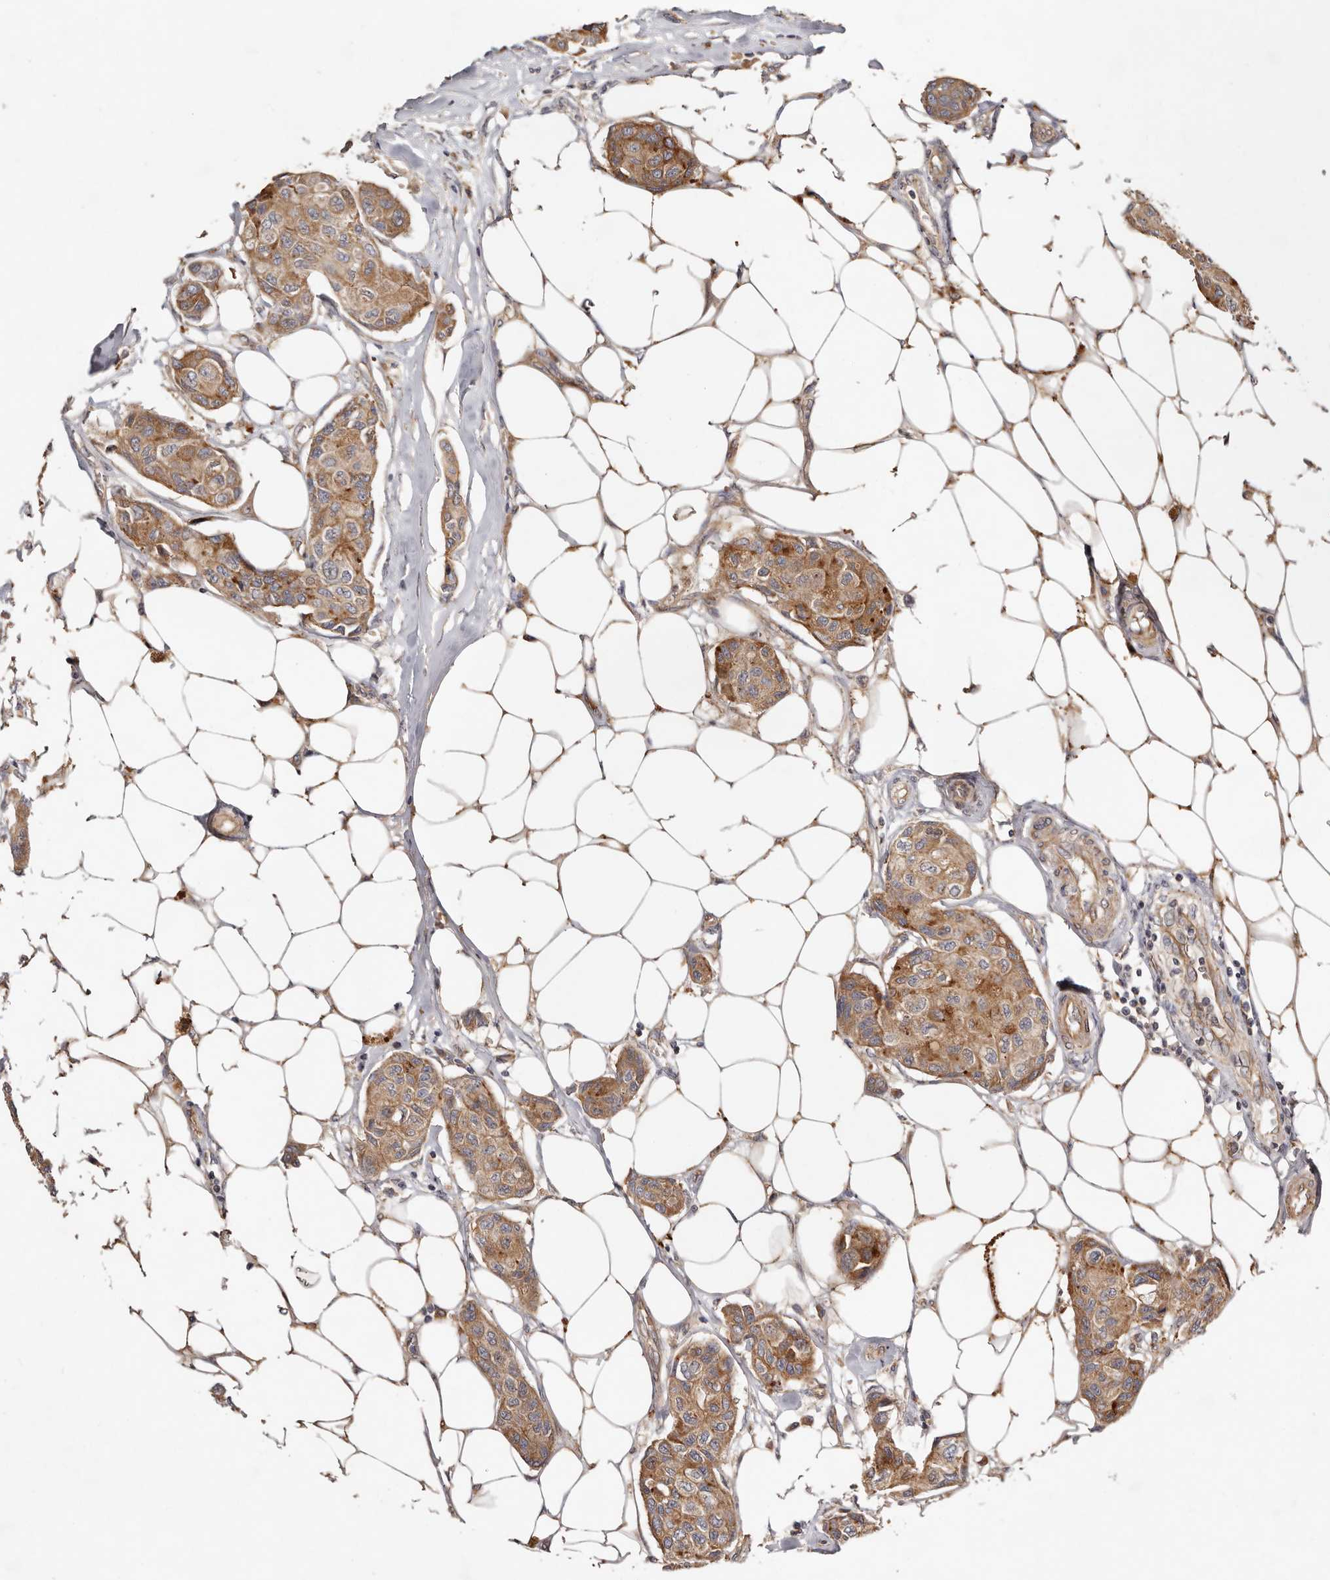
{"staining": {"intensity": "moderate", "quantity": ">75%", "location": "cytoplasmic/membranous"}, "tissue": "breast cancer", "cell_type": "Tumor cells", "image_type": "cancer", "snomed": [{"axis": "morphology", "description": "Duct carcinoma"}, {"axis": "topography", "description": "Breast"}], "caption": "Breast cancer stained with a brown dye reveals moderate cytoplasmic/membranous positive expression in approximately >75% of tumor cells.", "gene": "MACF1", "patient": {"sex": "female", "age": 80}}